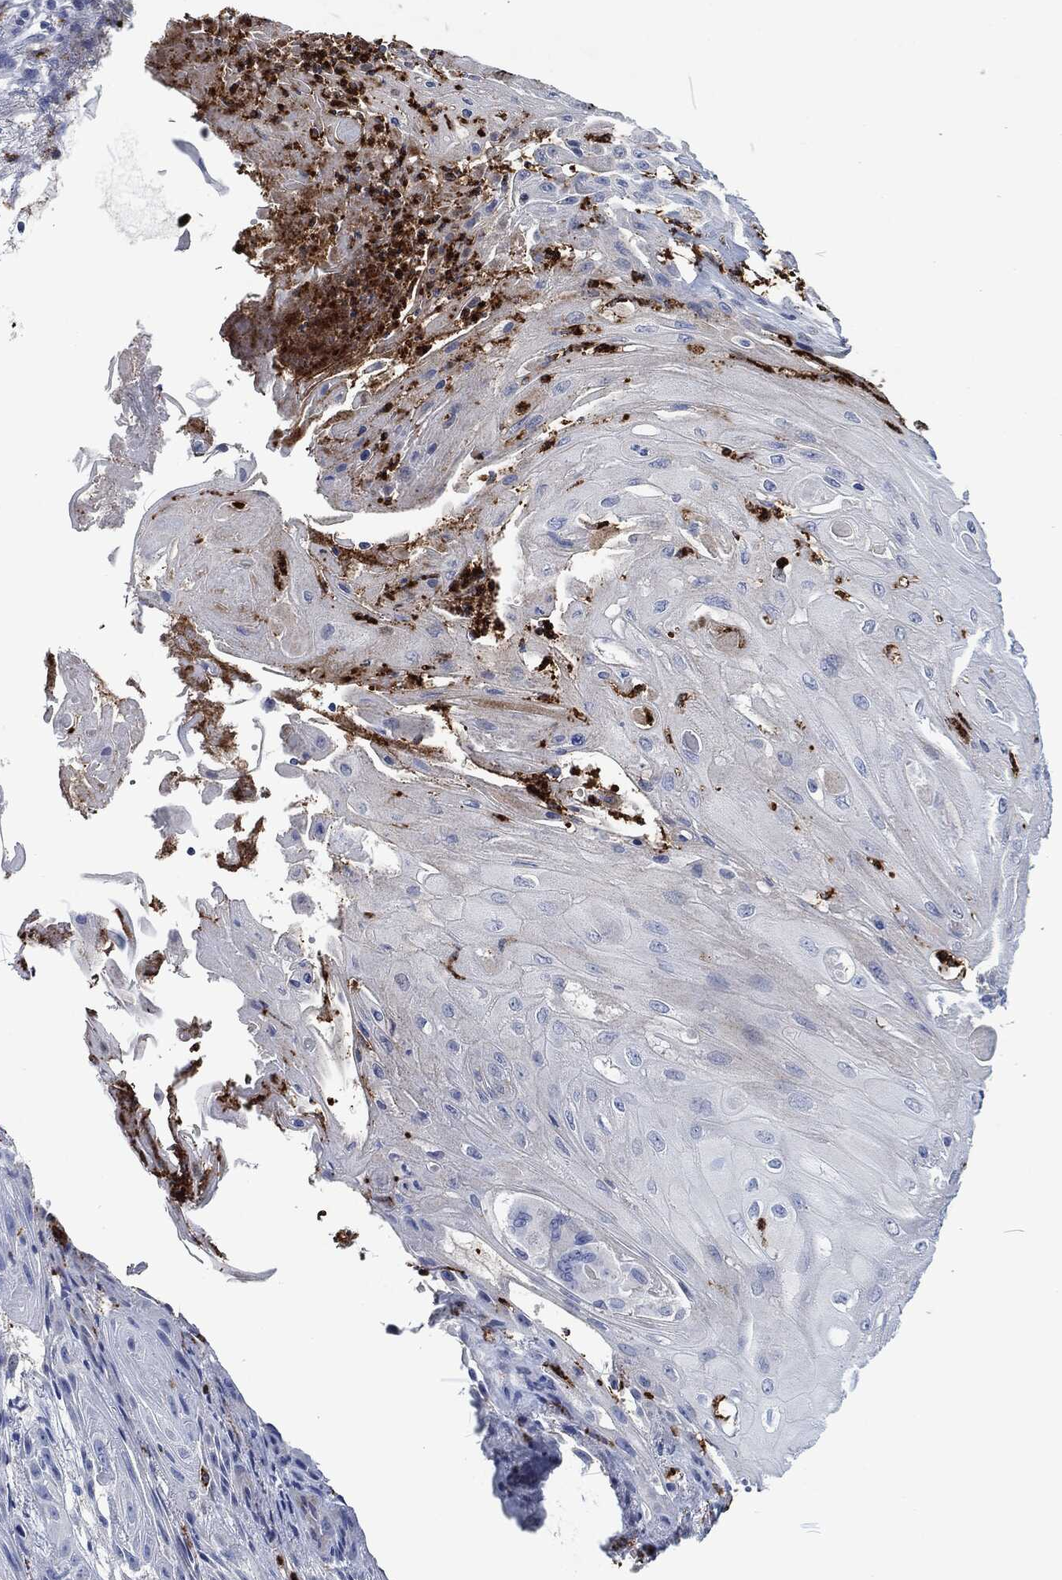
{"staining": {"intensity": "negative", "quantity": "none", "location": "none"}, "tissue": "skin cancer", "cell_type": "Tumor cells", "image_type": "cancer", "snomed": [{"axis": "morphology", "description": "Squamous cell carcinoma, NOS"}, {"axis": "topography", "description": "Skin"}], "caption": "Immunohistochemistry (IHC) photomicrograph of neoplastic tissue: human skin squamous cell carcinoma stained with DAB (3,3'-diaminobenzidine) exhibits no significant protein expression in tumor cells. The staining is performed using DAB brown chromogen with nuclei counter-stained in using hematoxylin.", "gene": "MPO", "patient": {"sex": "male", "age": 62}}